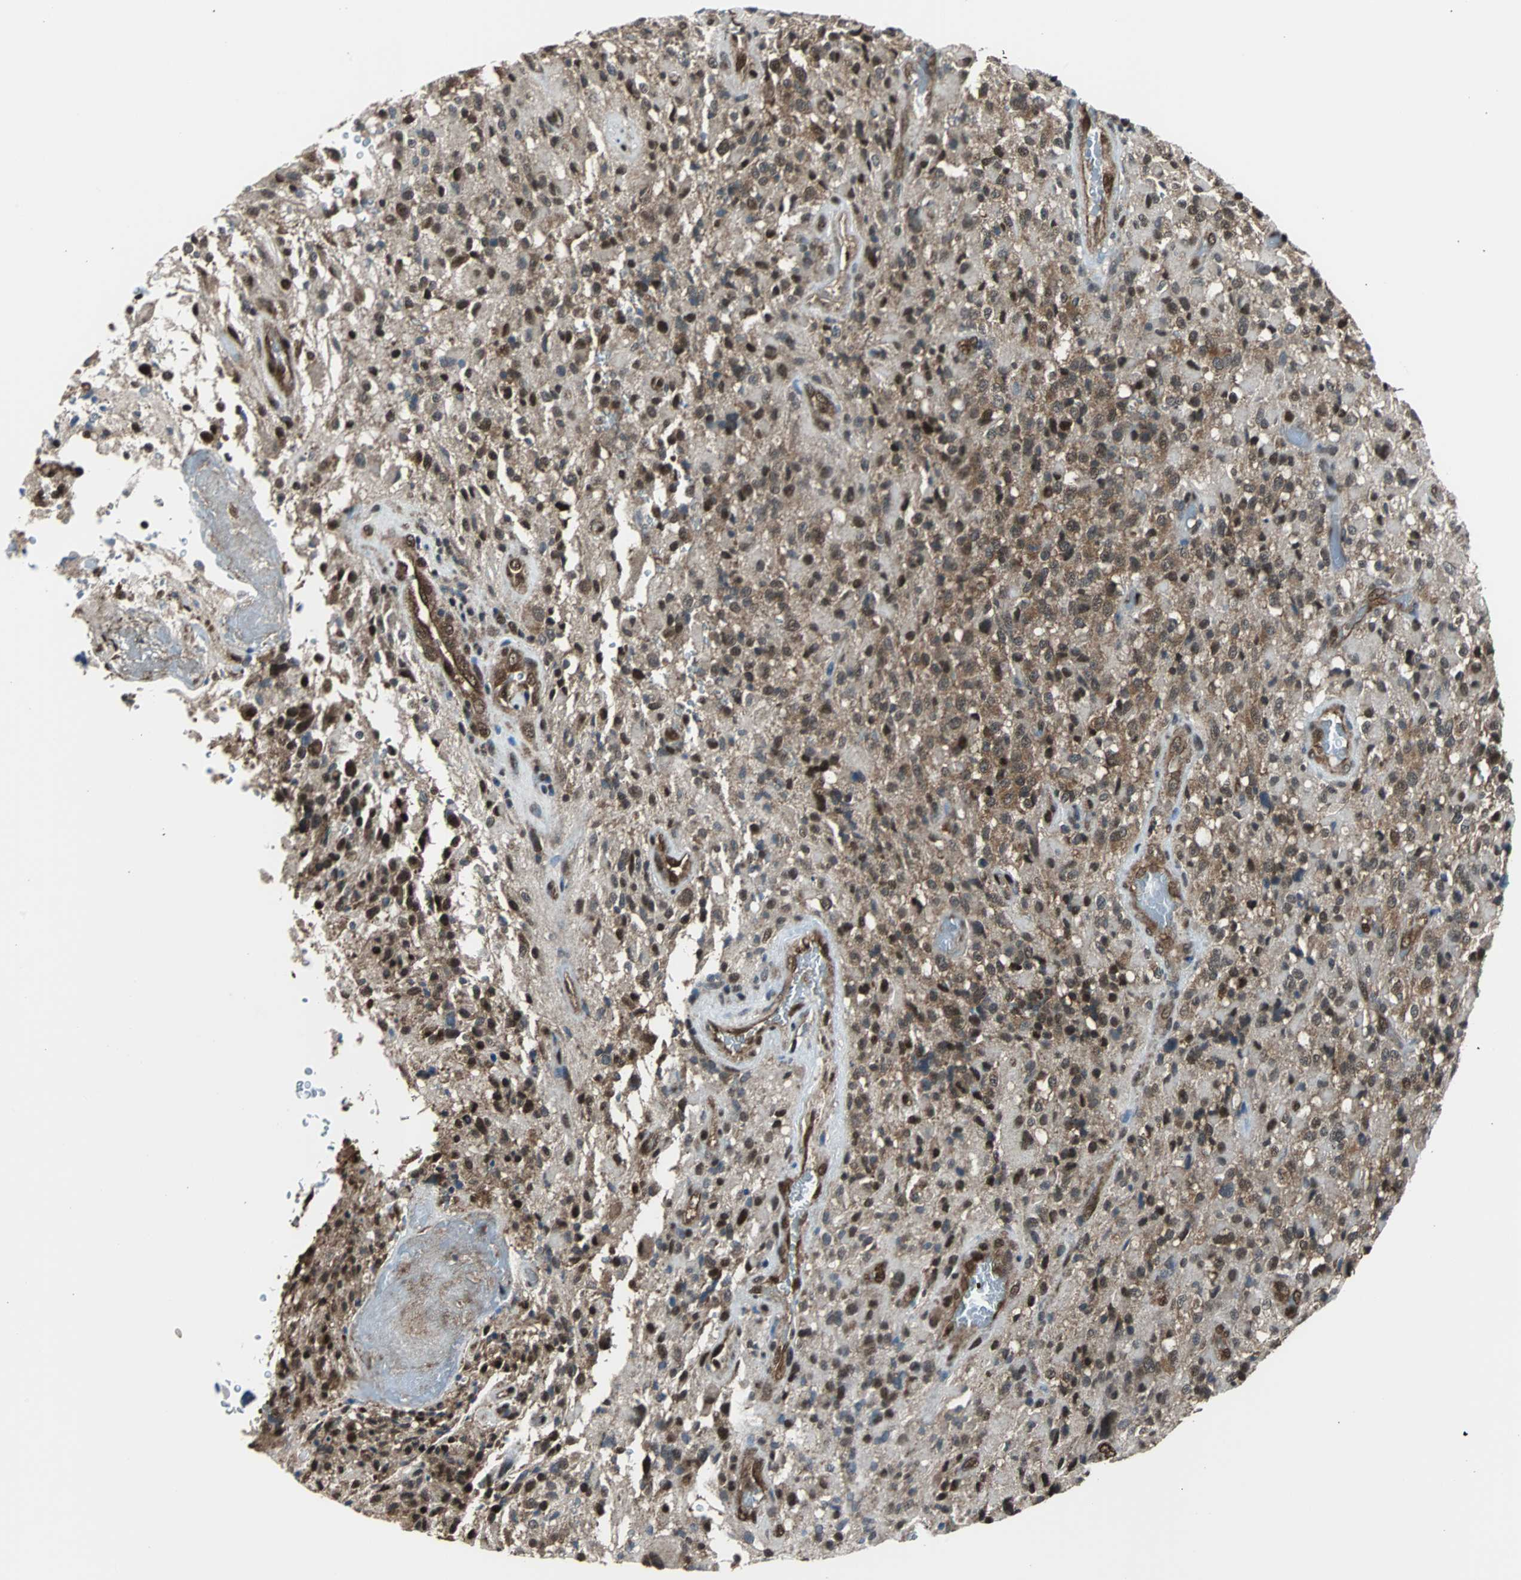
{"staining": {"intensity": "strong", "quantity": "25%-75%", "location": "cytoplasmic/membranous,nuclear"}, "tissue": "glioma", "cell_type": "Tumor cells", "image_type": "cancer", "snomed": [{"axis": "morphology", "description": "Glioma, malignant, High grade"}, {"axis": "topography", "description": "Brain"}], "caption": "This is a micrograph of immunohistochemistry staining of high-grade glioma (malignant), which shows strong staining in the cytoplasmic/membranous and nuclear of tumor cells.", "gene": "VCP", "patient": {"sex": "male", "age": 71}}